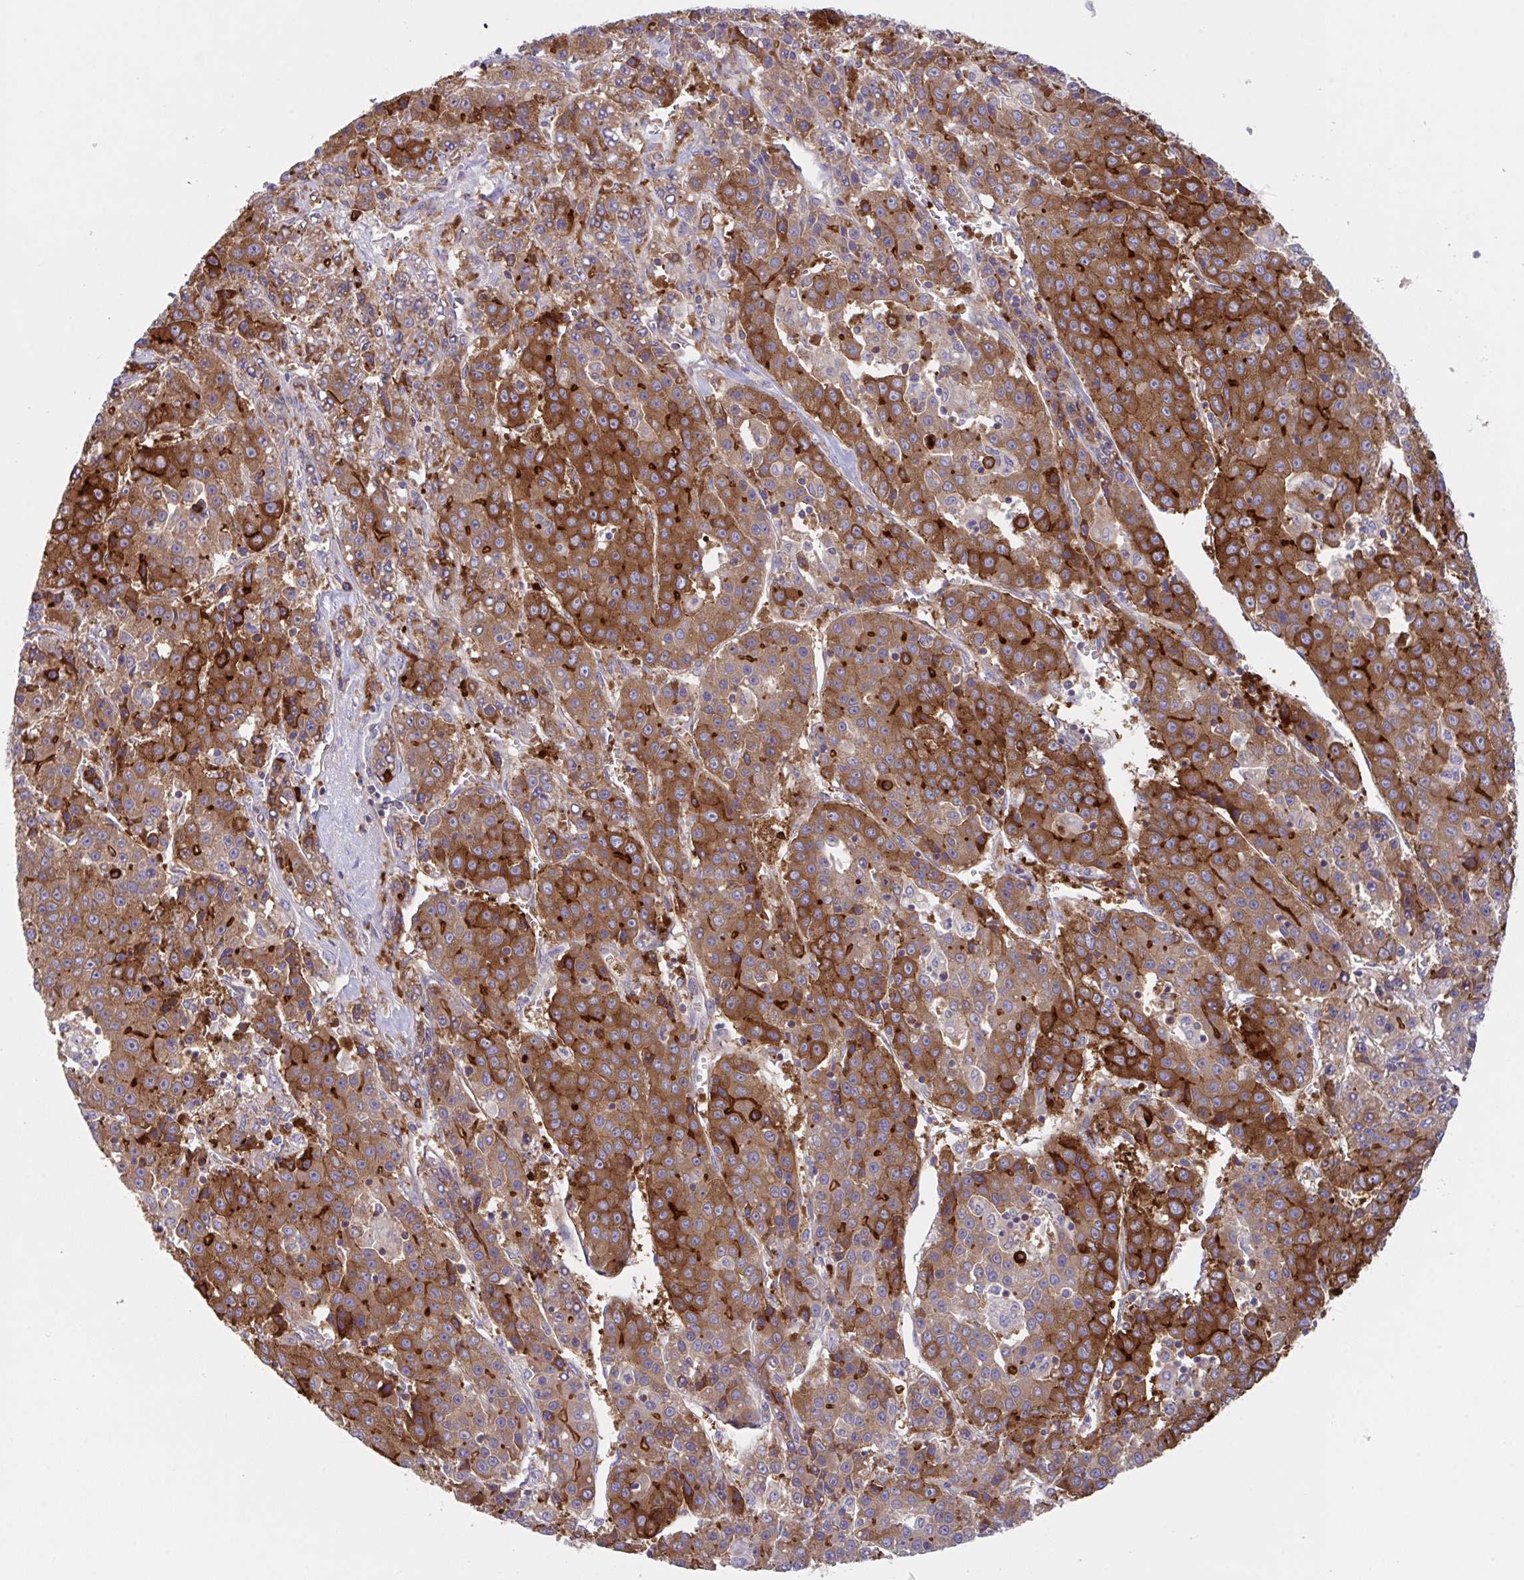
{"staining": {"intensity": "strong", "quantity": ">75%", "location": "cytoplasmic/membranous"}, "tissue": "liver cancer", "cell_type": "Tumor cells", "image_type": "cancer", "snomed": [{"axis": "morphology", "description": "Carcinoma, Hepatocellular, NOS"}, {"axis": "topography", "description": "Liver"}], "caption": "Human liver cancer stained with a protein marker reveals strong staining in tumor cells.", "gene": "YARS2", "patient": {"sex": "female", "age": 53}}